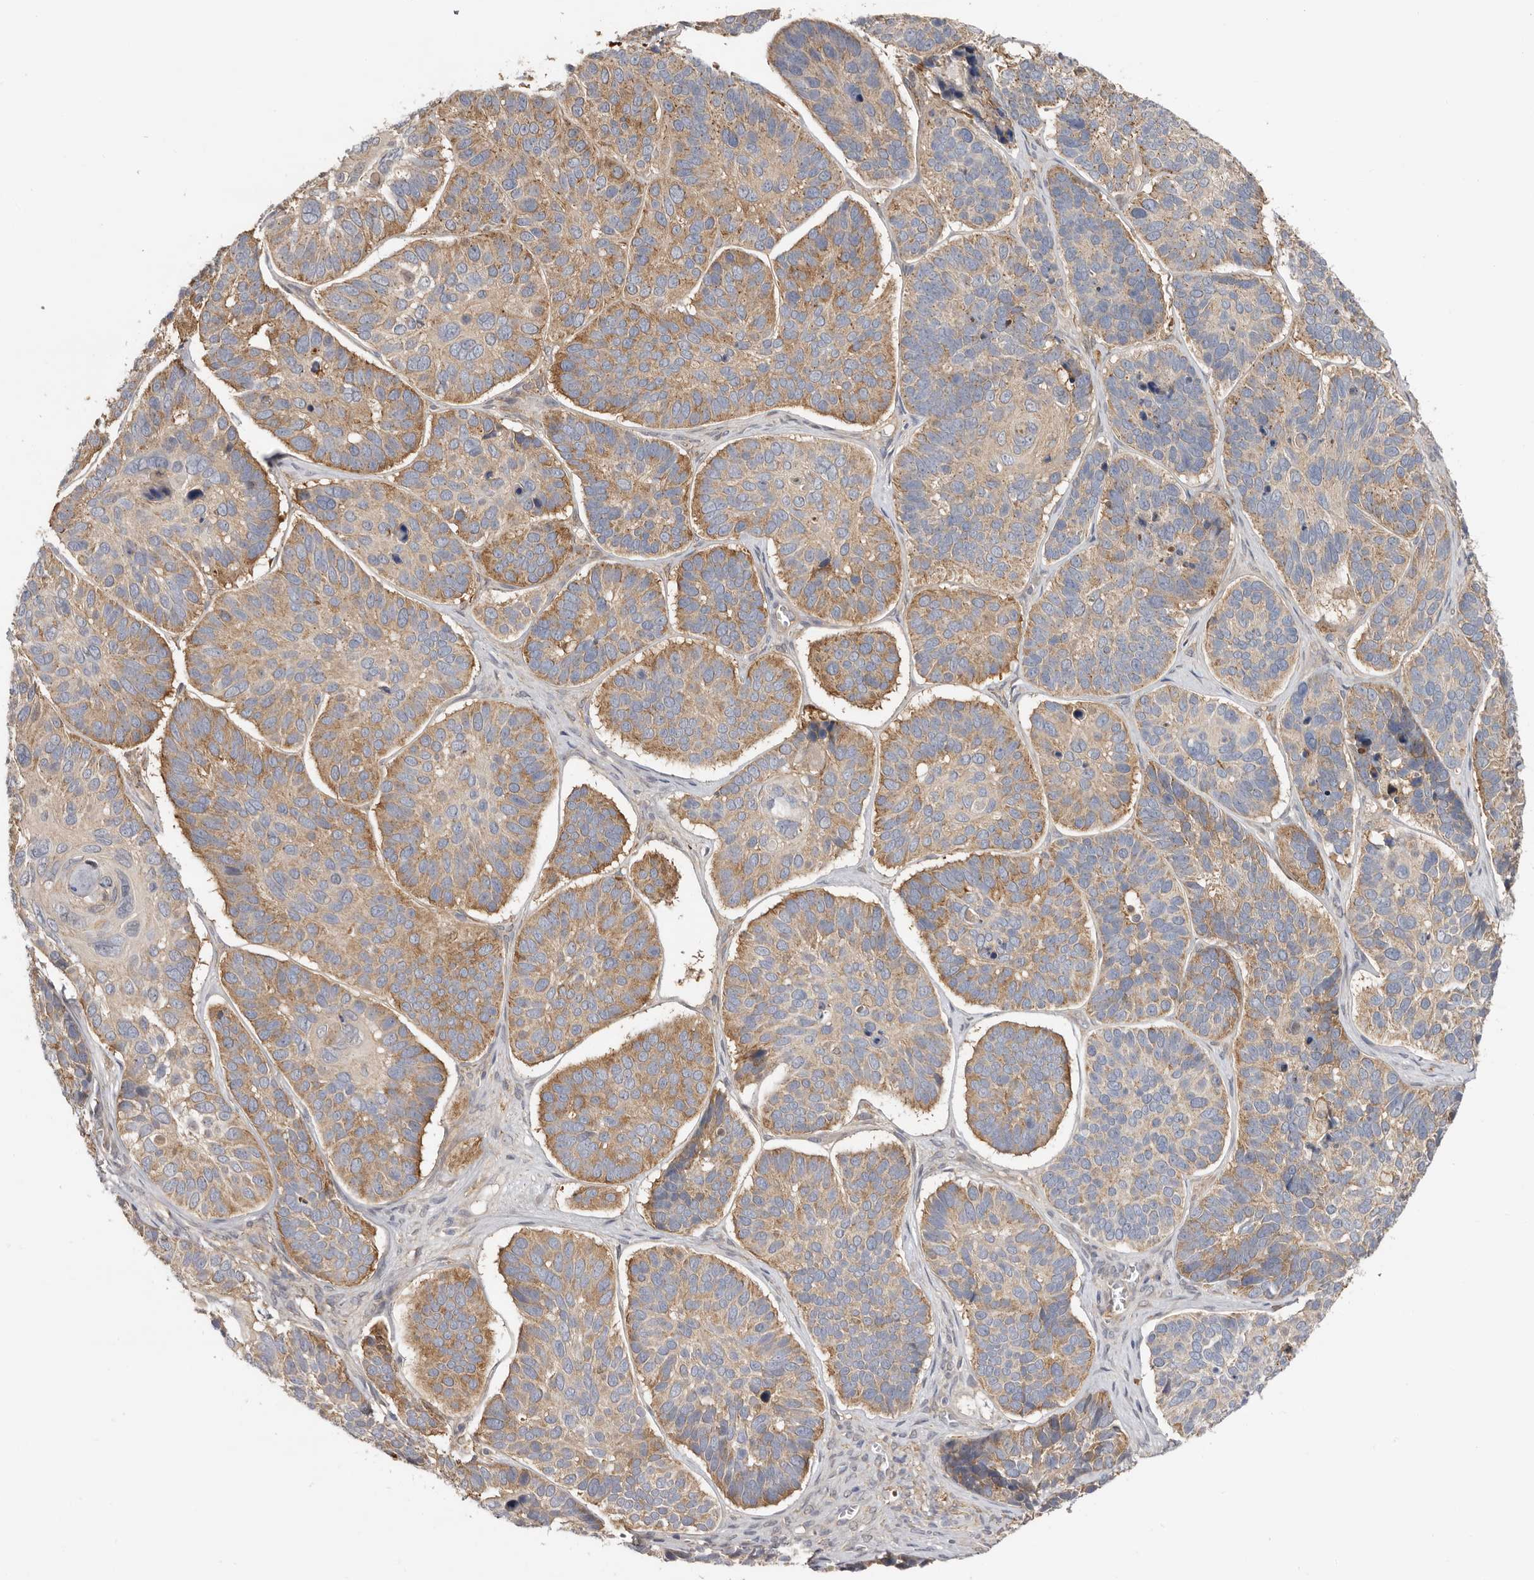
{"staining": {"intensity": "moderate", "quantity": "25%-75%", "location": "cytoplasmic/membranous"}, "tissue": "skin cancer", "cell_type": "Tumor cells", "image_type": "cancer", "snomed": [{"axis": "morphology", "description": "Basal cell carcinoma"}, {"axis": "topography", "description": "Skin"}], "caption": "Tumor cells reveal medium levels of moderate cytoplasmic/membranous expression in about 25%-75% of cells in human basal cell carcinoma (skin).", "gene": "MSRB2", "patient": {"sex": "male", "age": 62}}